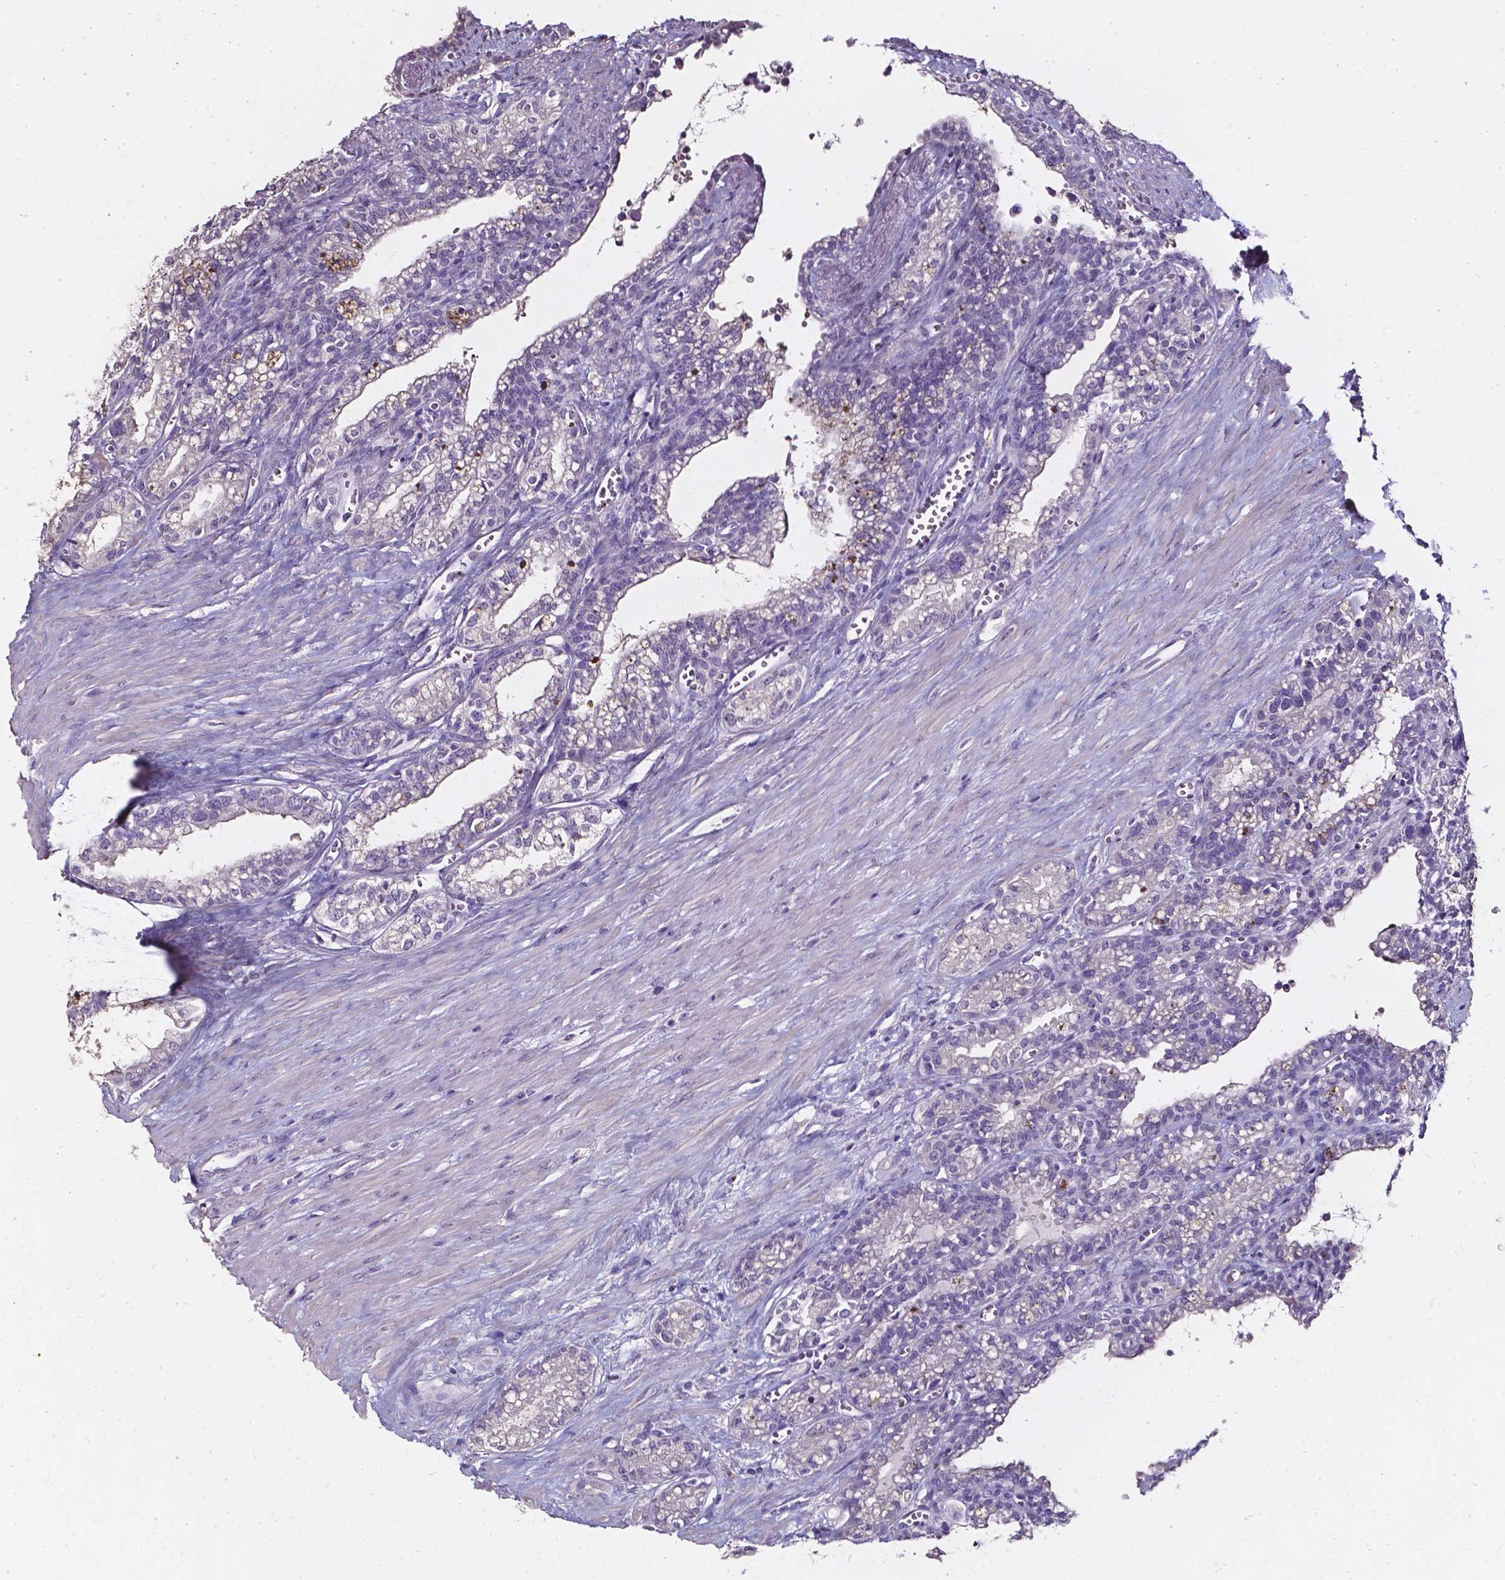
{"staining": {"intensity": "negative", "quantity": "none", "location": "none"}, "tissue": "seminal vesicle", "cell_type": "Glandular cells", "image_type": "normal", "snomed": [{"axis": "morphology", "description": "Normal tissue, NOS"}, {"axis": "morphology", "description": "Urothelial carcinoma, NOS"}, {"axis": "topography", "description": "Urinary bladder"}, {"axis": "topography", "description": "Seminal veicle"}], "caption": "DAB (3,3'-diaminobenzidine) immunohistochemical staining of unremarkable seminal vesicle reveals no significant positivity in glandular cells. (Immunohistochemistry (ihc), brightfield microscopy, high magnification).", "gene": "AKR1B10", "patient": {"sex": "male", "age": 76}}